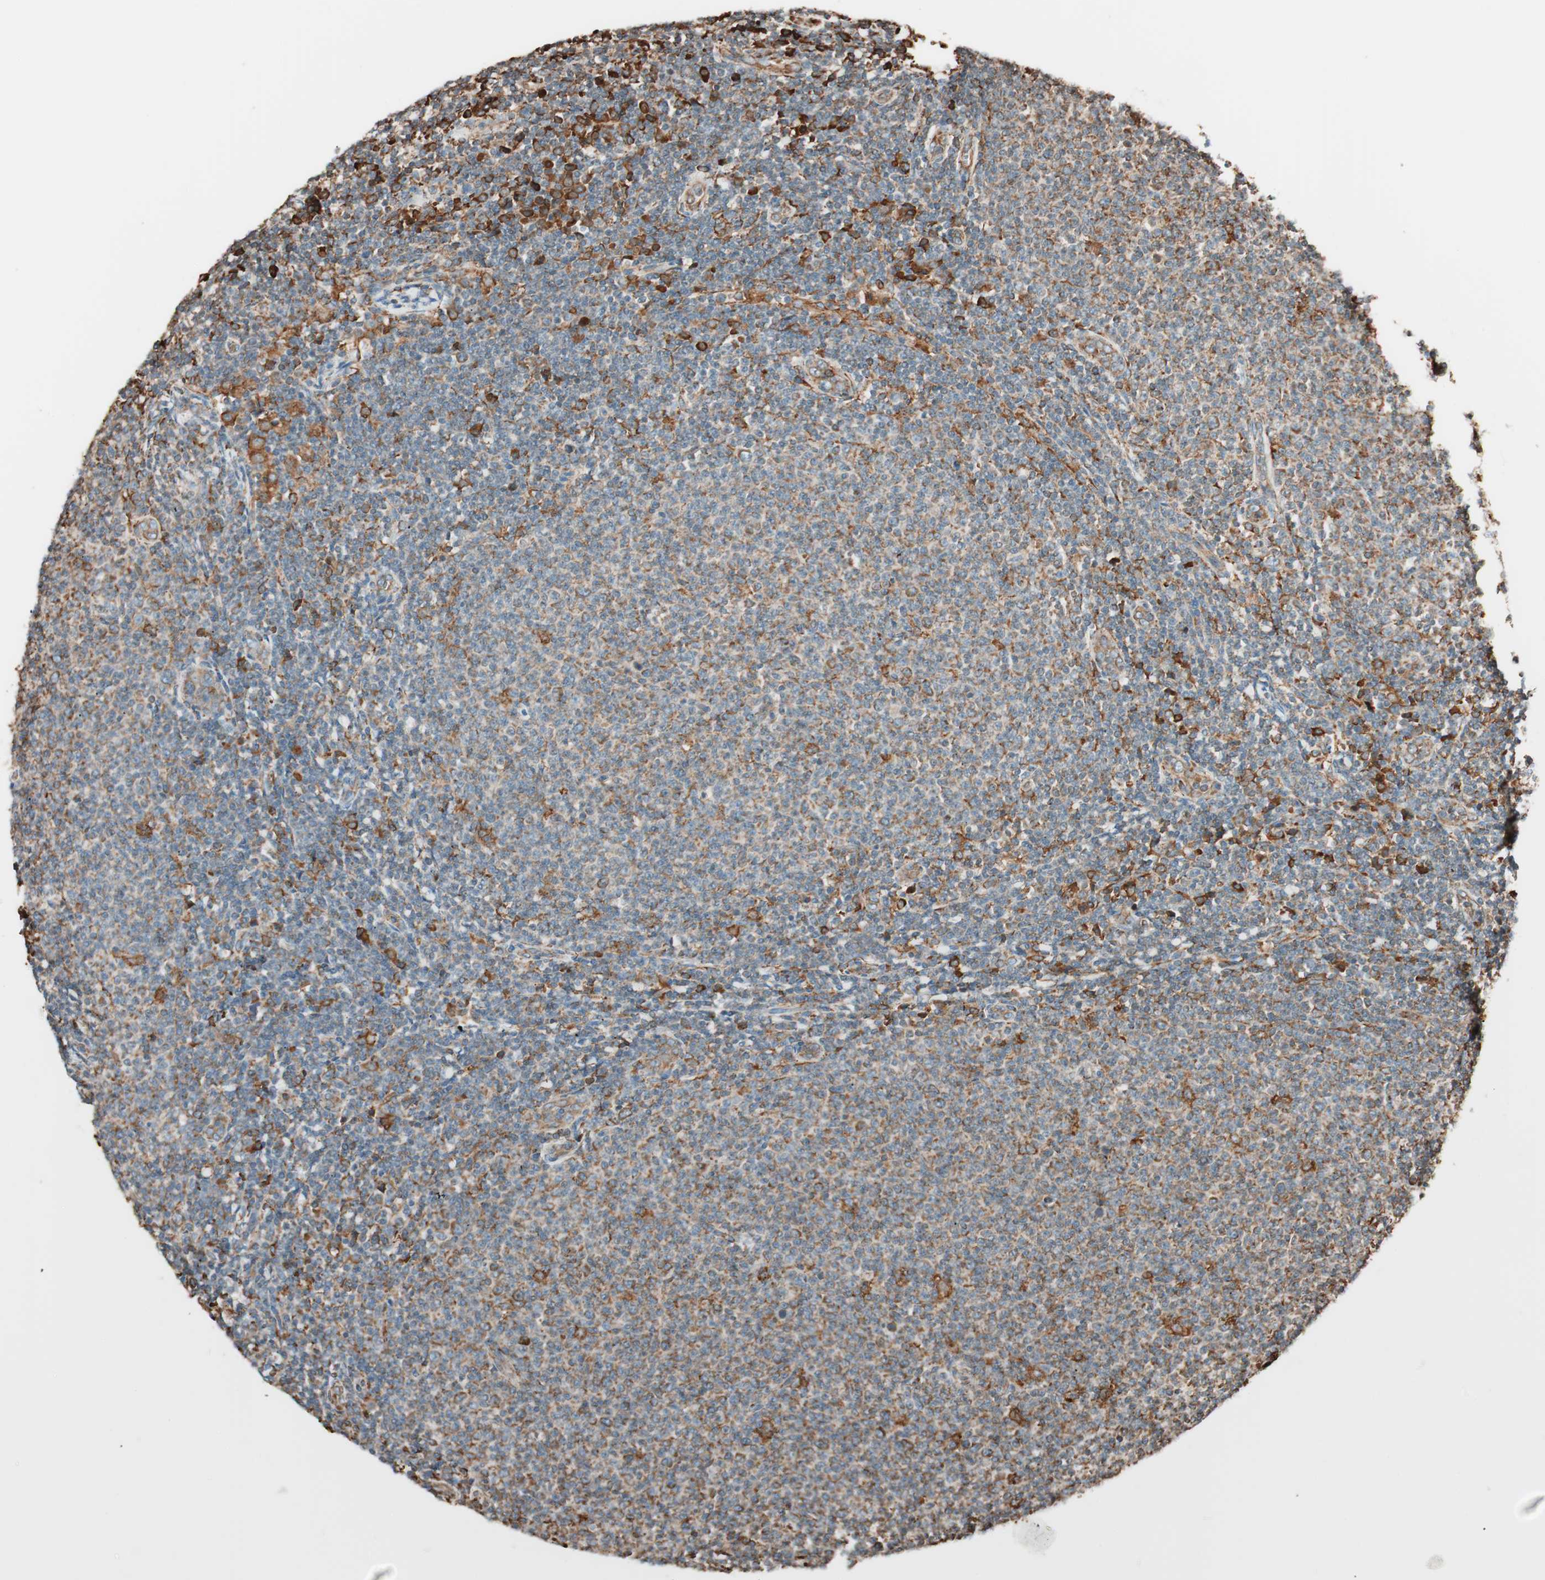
{"staining": {"intensity": "moderate", "quantity": ">75%", "location": "cytoplasmic/membranous"}, "tissue": "lymphoma", "cell_type": "Tumor cells", "image_type": "cancer", "snomed": [{"axis": "morphology", "description": "Malignant lymphoma, non-Hodgkin's type, Low grade"}, {"axis": "topography", "description": "Lymph node"}], "caption": "Immunohistochemistry (IHC) histopathology image of human malignant lymphoma, non-Hodgkin's type (low-grade) stained for a protein (brown), which reveals medium levels of moderate cytoplasmic/membranous staining in about >75% of tumor cells.", "gene": "VEGFA", "patient": {"sex": "male", "age": 66}}